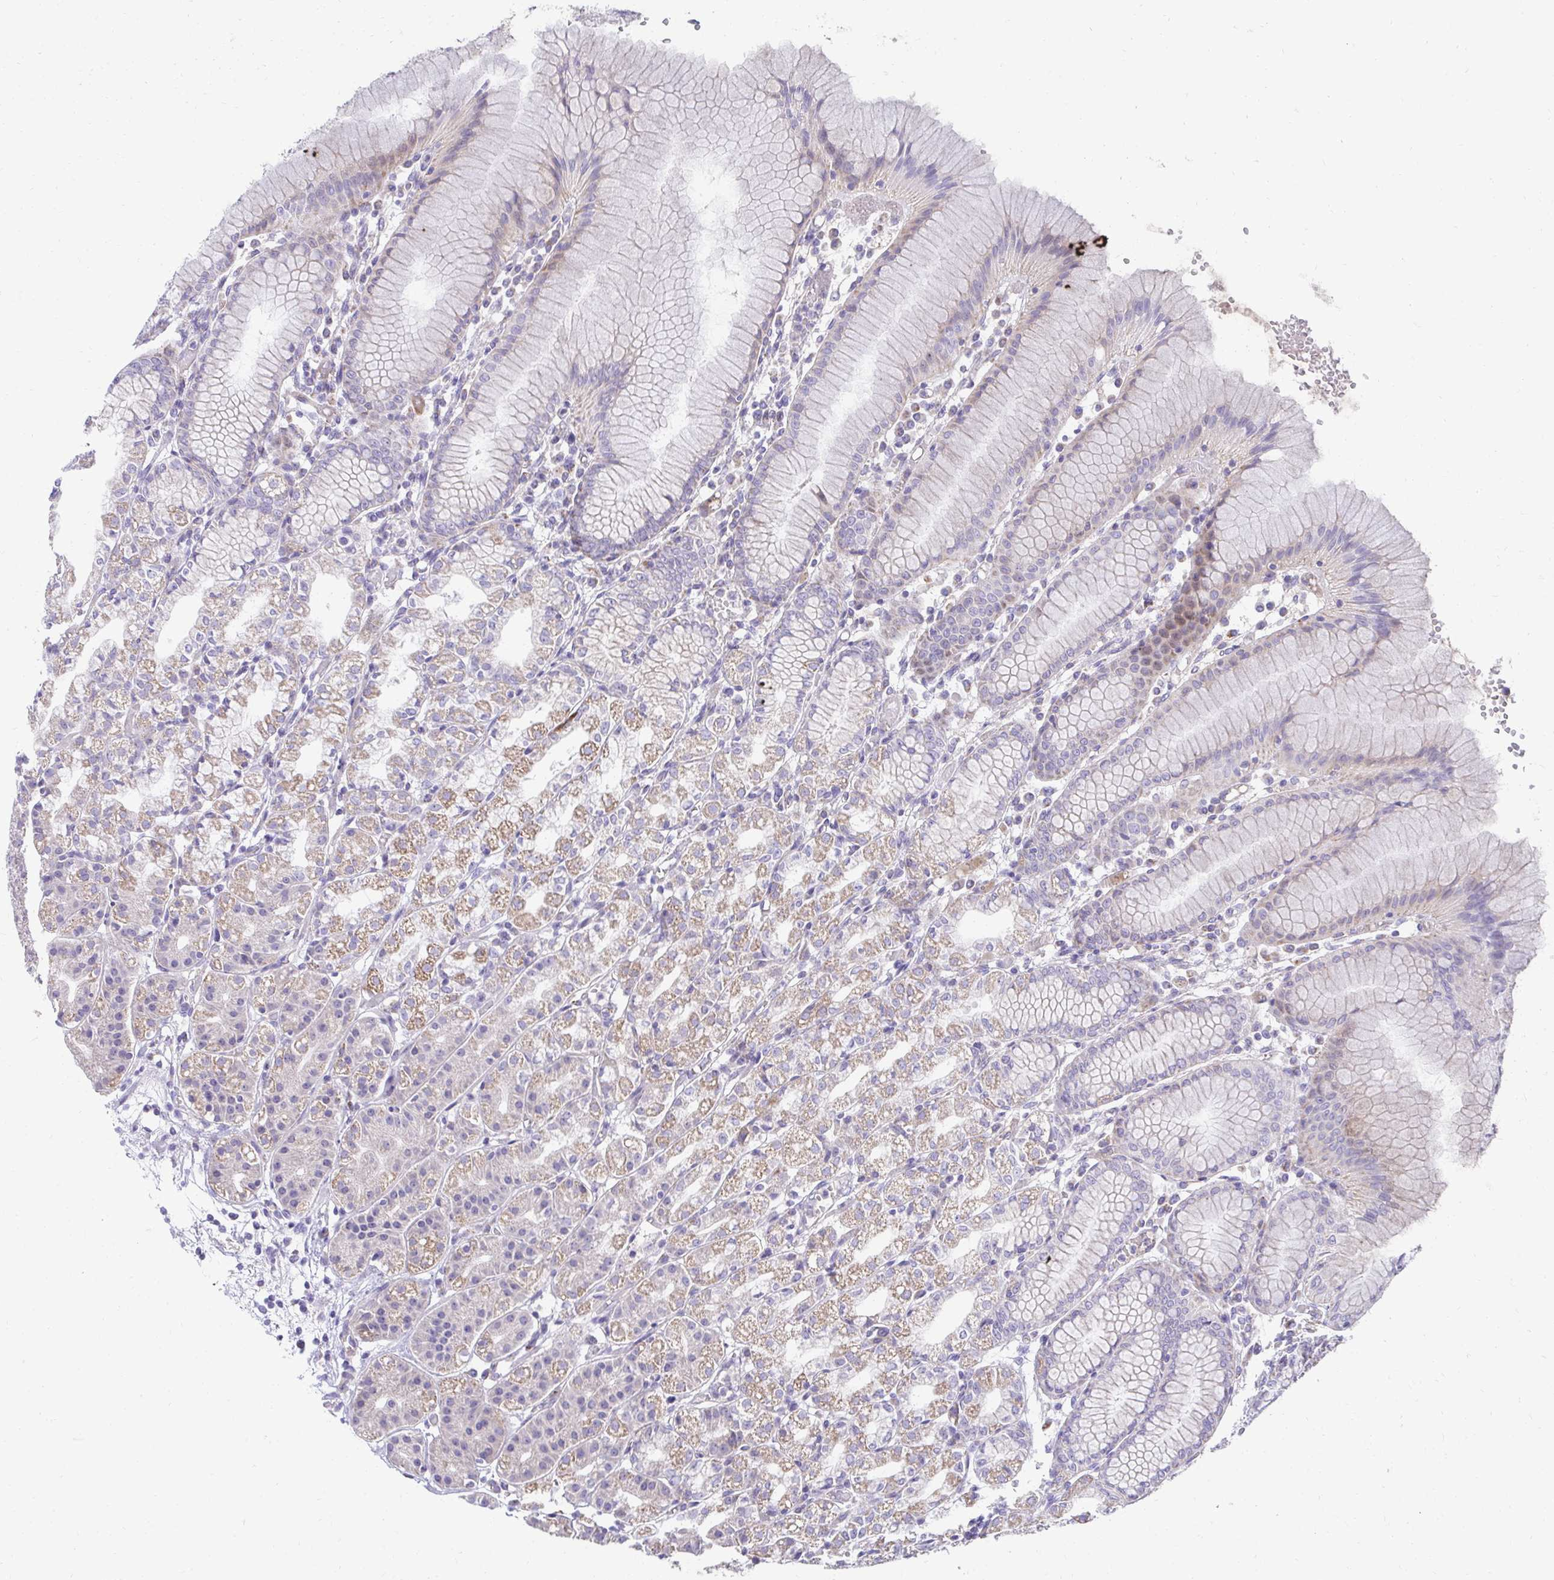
{"staining": {"intensity": "moderate", "quantity": "25%-75%", "location": "cytoplasmic/membranous"}, "tissue": "stomach", "cell_type": "Glandular cells", "image_type": "normal", "snomed": [{"axis": "morphology", "description": "Normal tissue, NOS"}, {"axis": "topography", "description": "Stomach"}], "caption": "The micrograph demonstrates immunohistochemical staining of unremarkable stomach. There is moderate cytoplasmic/membranous staining is seen in about 25%-75% of glandular cells. (DAB (3,3'-diaminobenzidine) = brown stain, brightfield microscopy at high magnification).", "gene": "PRRG3", "patient": {"sex": "female", "age": 57}}